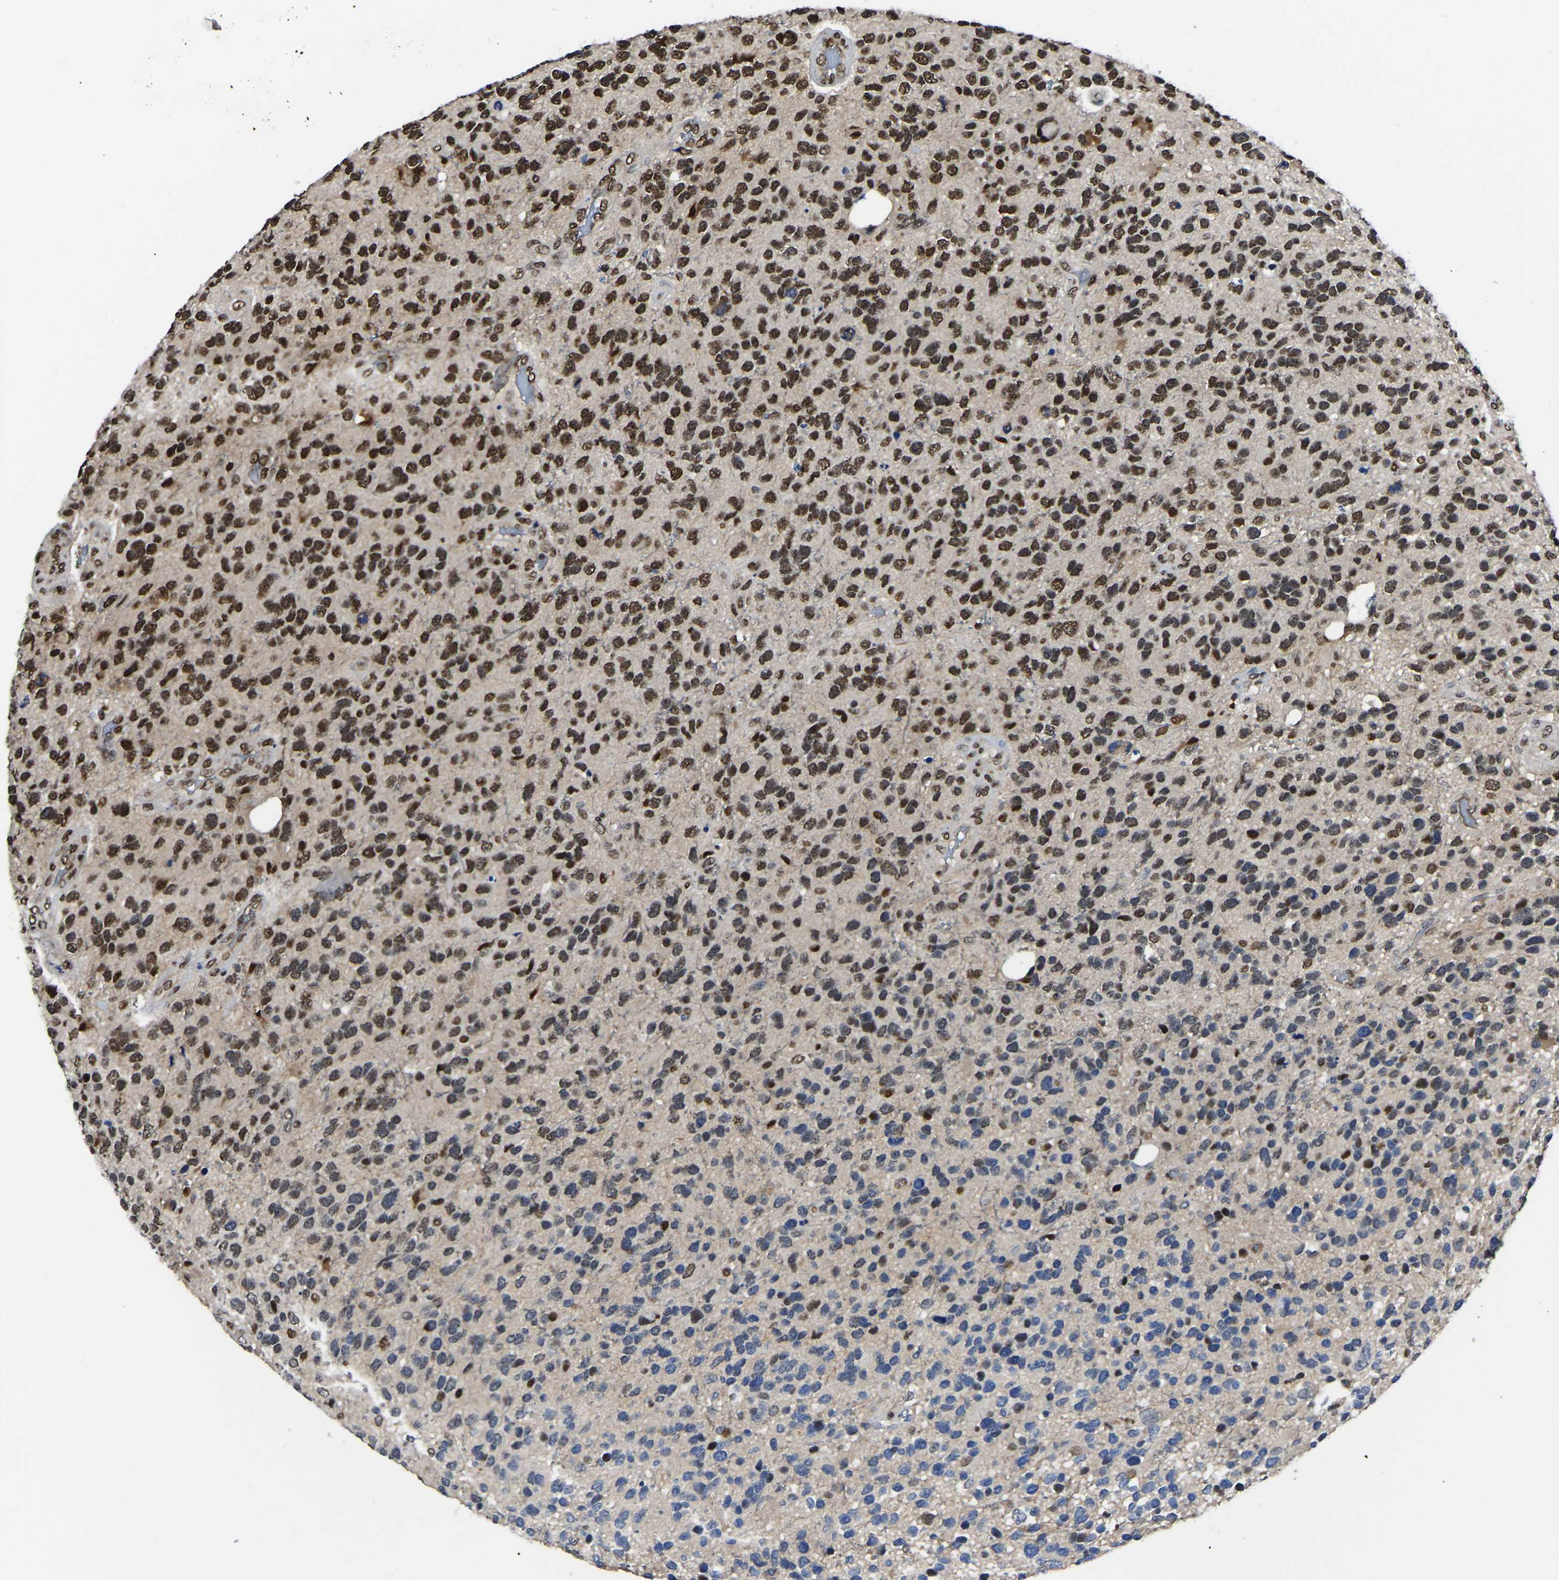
{"staining": {"intensity": "strong", "quantity": ">75%", "location": "nuclear"}, "tissue": "glioma", "cell_type": "Tumor cells", "image_type": "cancer", "snomed": [{"axis": "morphology", "description": "Glioma, malignant, High grade"}, {"axis": "topography", "description": "Brain"}], "caption": "Immunohistochemistry (IHC) of human glioma exhibits high levels of strong nuclear expression in approximately >75% of tumor cells.", "gene": "TRIM35", "patient": {"sex": "female", "age": 58}}